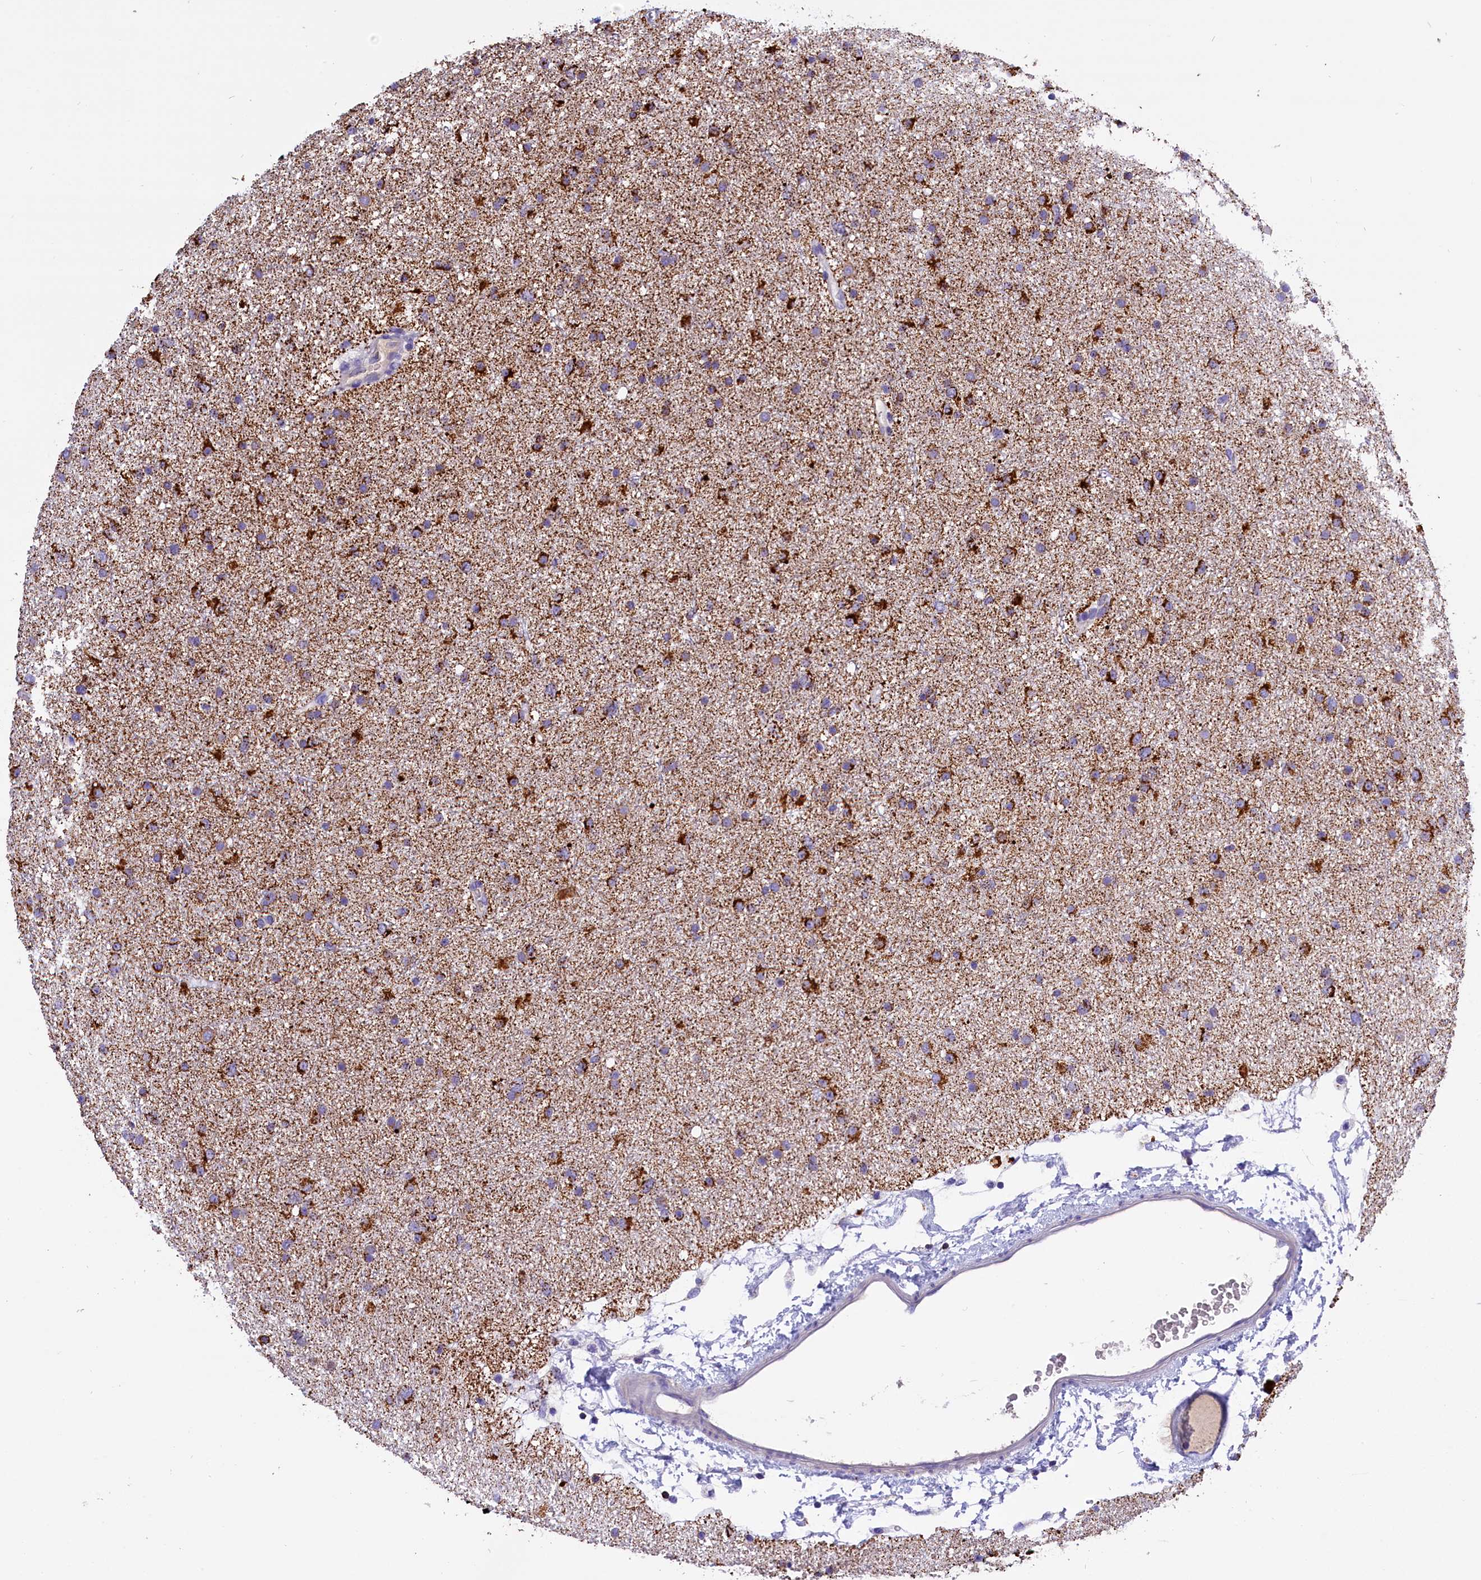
{"staining": {"intensity": "strong", "quantity": ">75%", "location": "cytoplasmic/membranous"}, "tissue": "glioma", "cell_type": "Tumor cells", "image_type": "cancer", "snomed": [{"axis": "morphology", "description": "Glioma, malignant, Low grade"}, {"axis": "topography", "description": "Cerebral cortex"}], "caption": "Glioma was stained to show a protein in brown. There is high levels of strong cytoplasmic/membranous staining in approximately >75% of tumor cells.", "gene": "ABAT", "patient": {"sex": "female", "age": 39}}